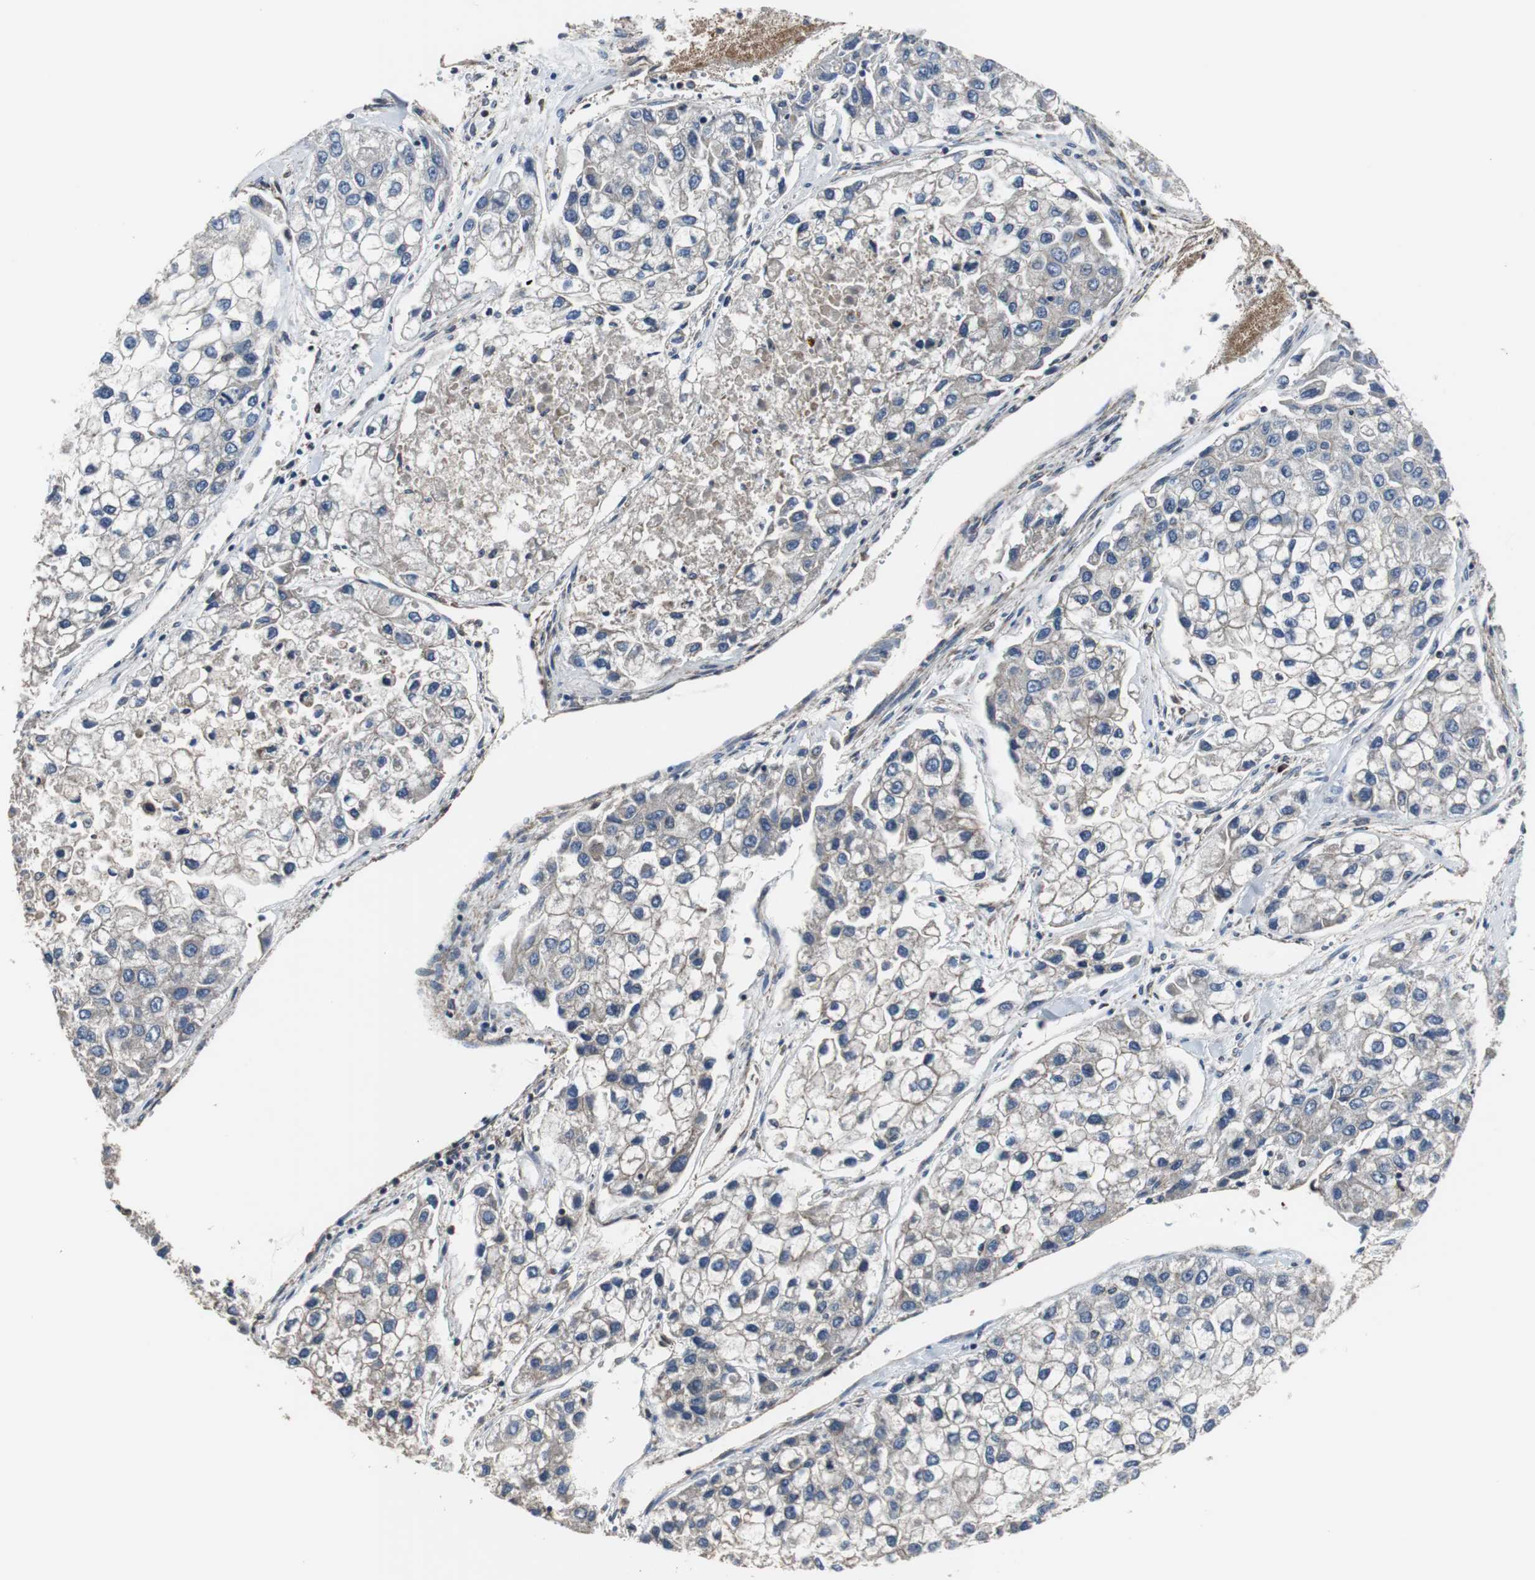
{"staining": {"intensity": "weak", "quantity": ">75%", "location": "cytoplasmic/membranous"}, "tissue": "liver cancer", "cell_type": "Tumor cells", "image_type": "cancer", "snomed": [{"axis": "morphology", "description": "Carcinoma, Hepatocellular, NOS"}, {"axis": "topography", "description": "Liver"}], "caption": "Tumor cells display weak cytoplasmic/membranous positivity in about >75% of cells in liver hepatocellular carcinoma.", "gene": "PLCG2", "patient": {"sex": "female", "age": 66}}